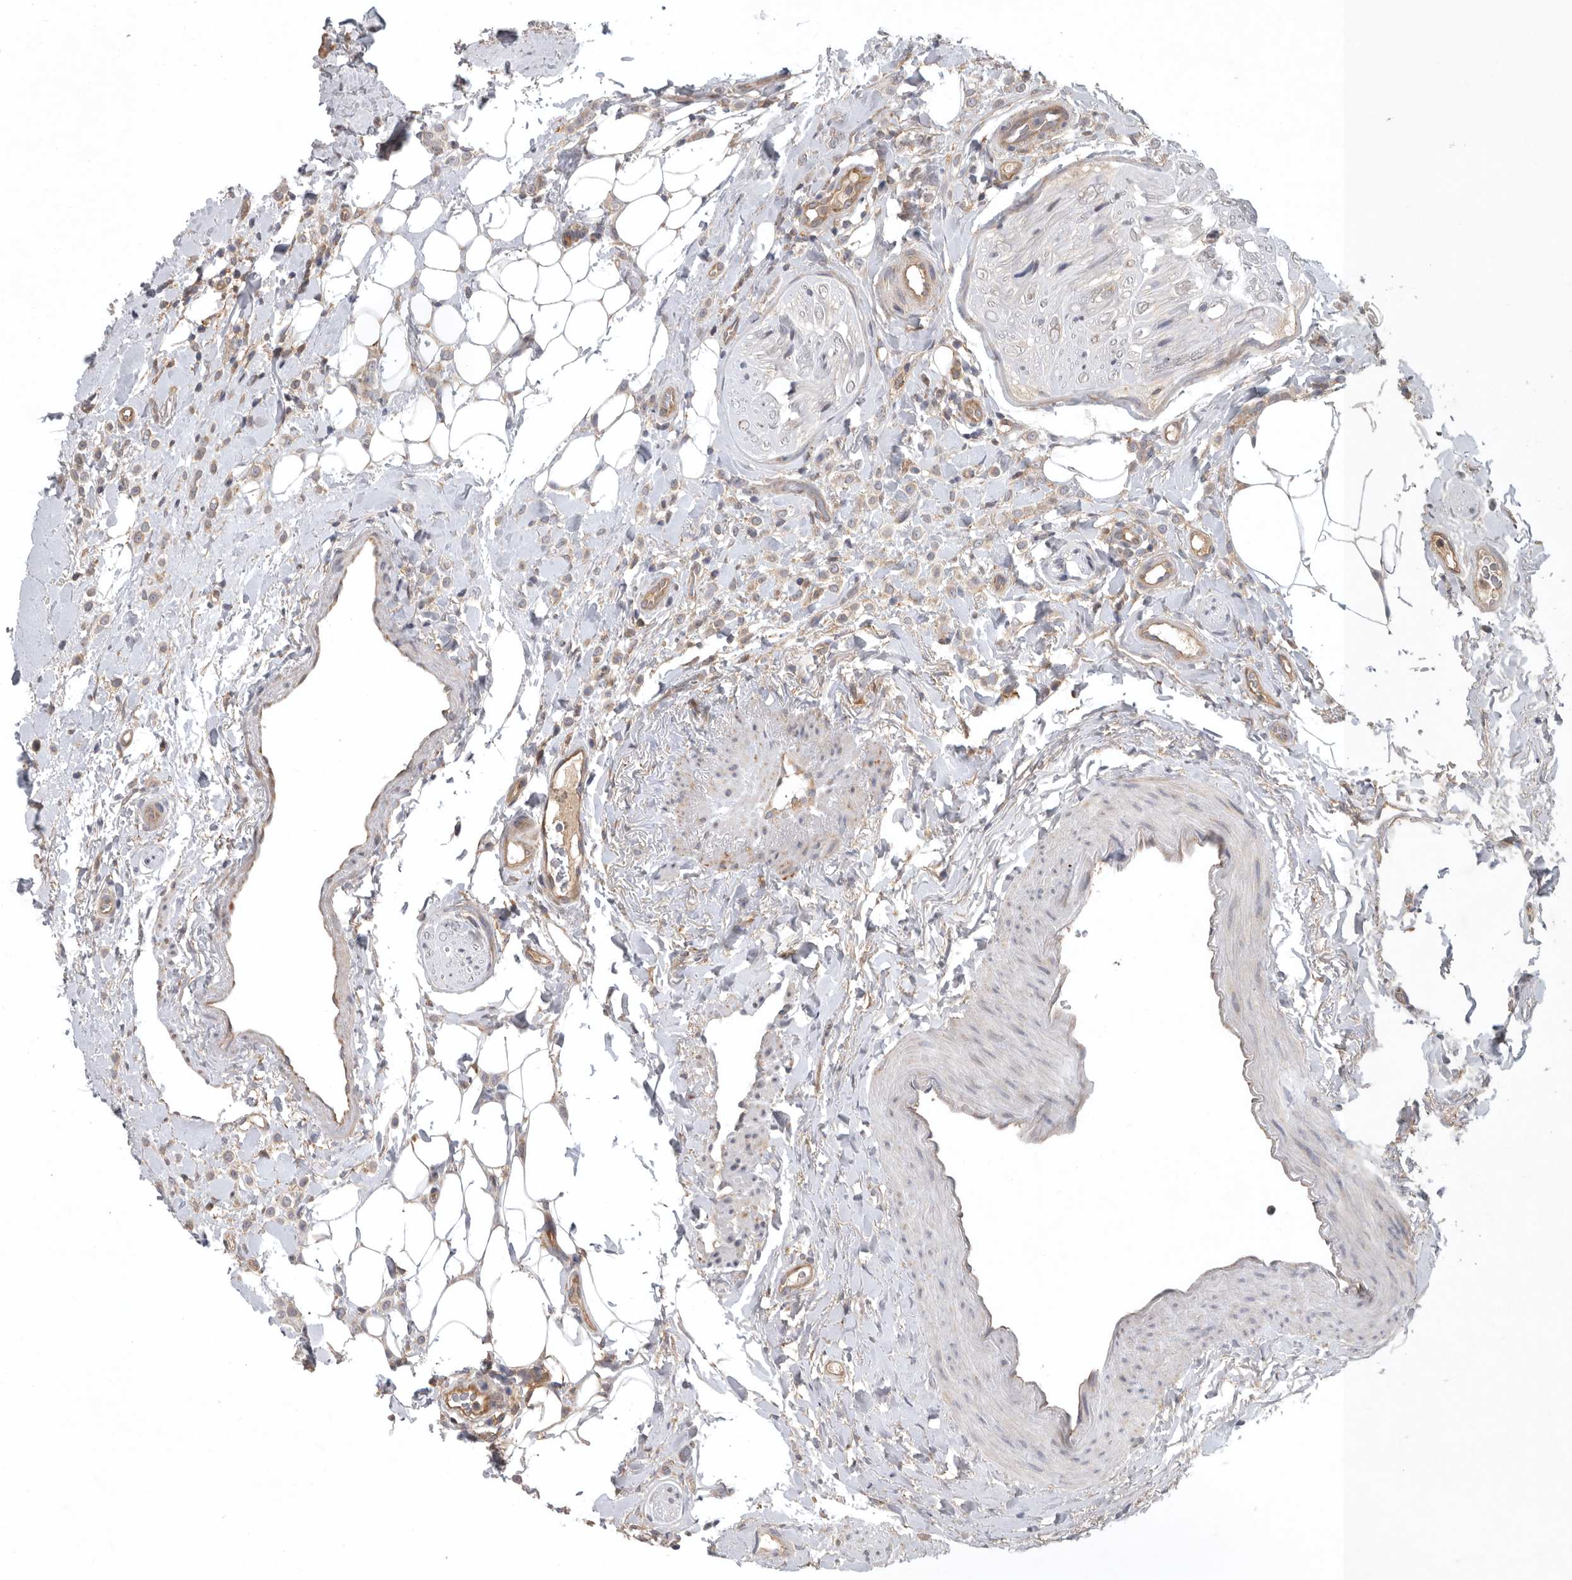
{"staining": {"intensity": "weak", "quantity": "25%-75%", "location": "cytoplasmic/membranous"}, "tissue": "breast cancer", "cell_type": "Tumor cells", "image_type": "cancer", "snomed": [{"axis": "morphology", "description": "Normal tissue, NOS"}, {"axis": "morphology", "description": "Lobular carcinoma"}, {"axis": "topography", "description": "Breast"}], "caption": "Protein staining of breast lobular carcinoma tissue reveals weak cytoplasmic/membranous expression in about 25%-75% of tumor cells.", "gene": "C1orf109", "patient": {"sex": "female", "age": 50}}